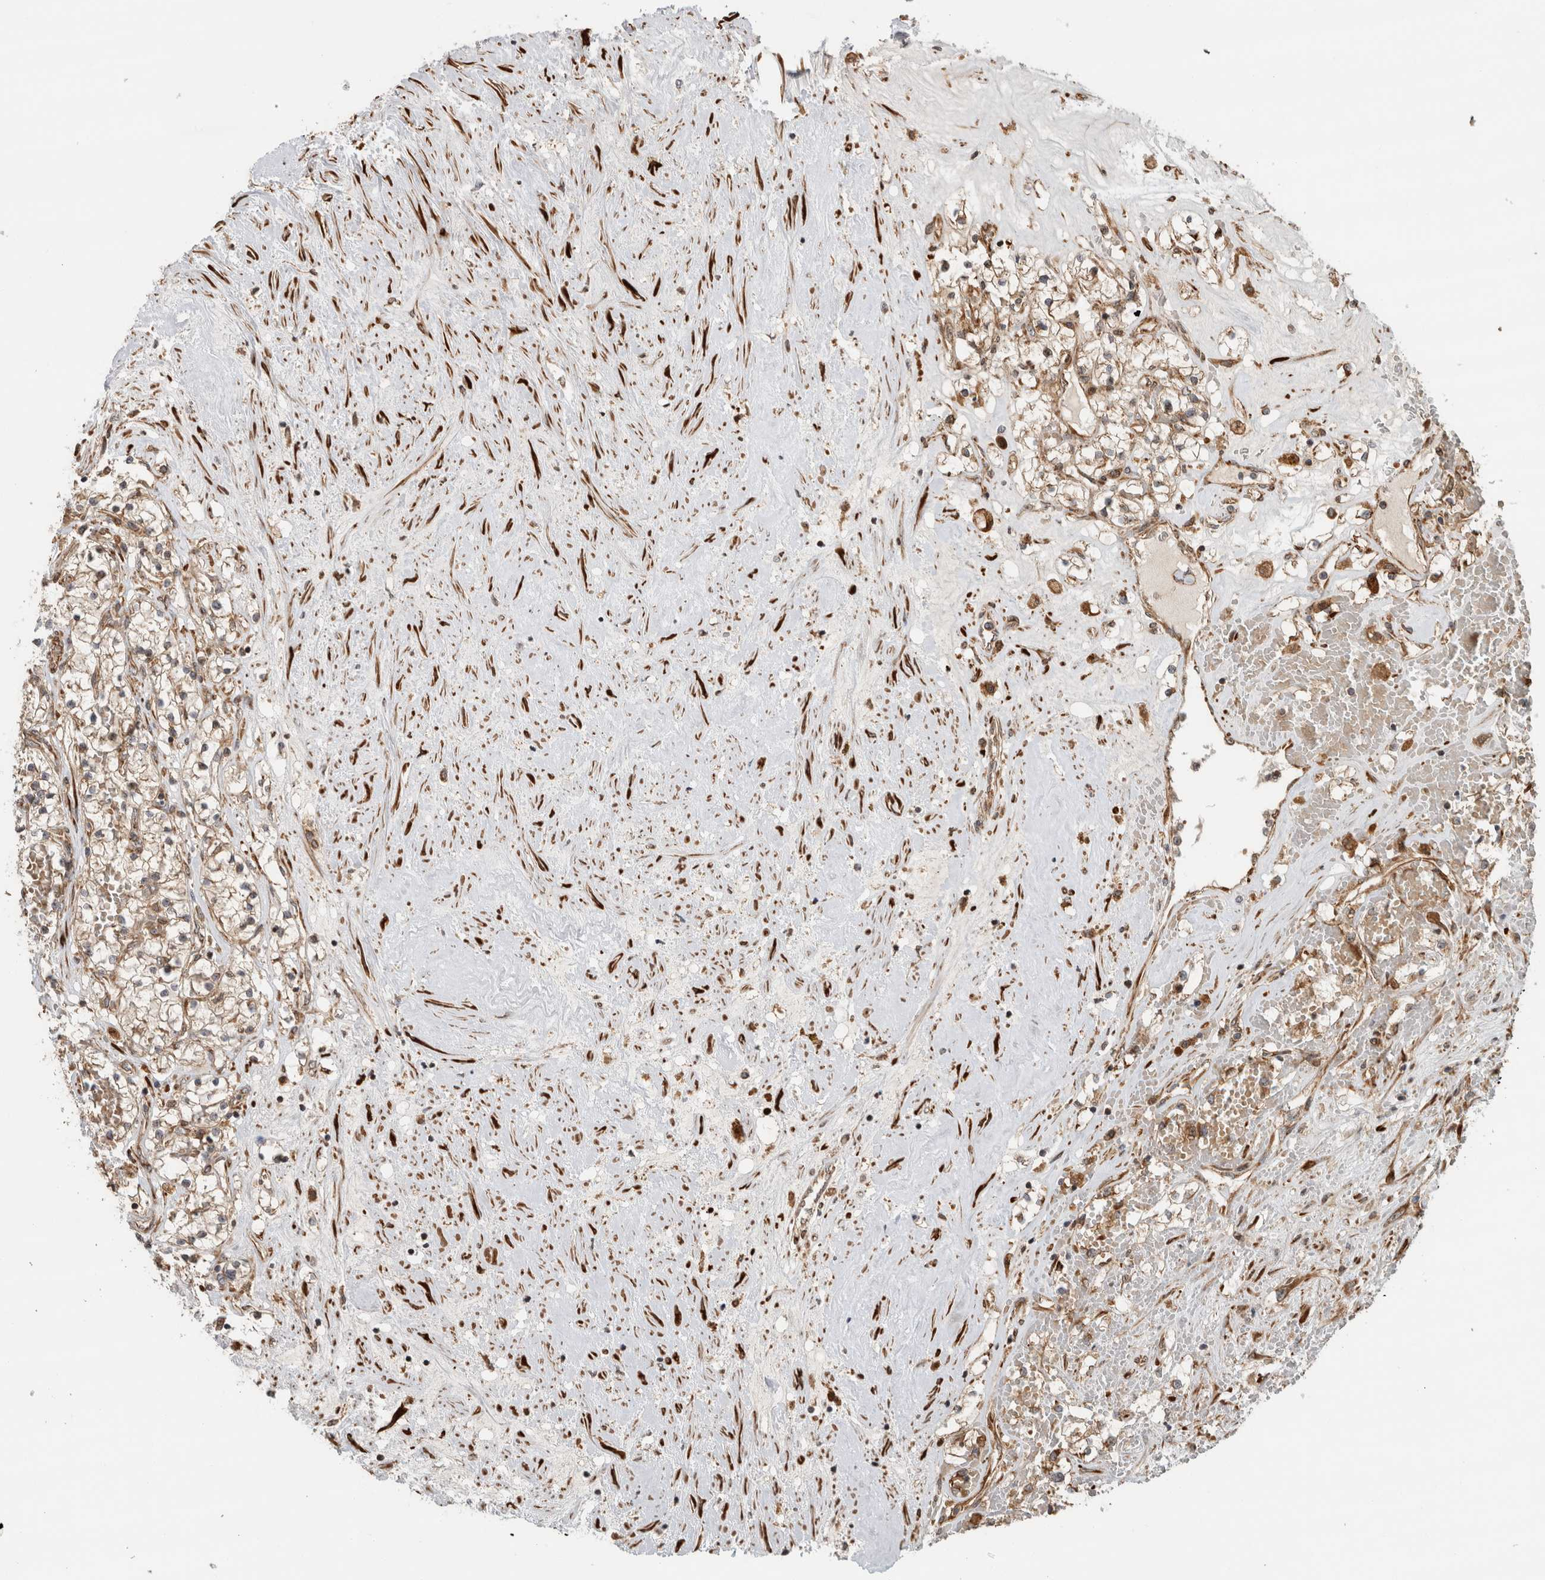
{"staining": {"intensity": "moderate", "quantity": ">75%", "location": "cytoplasmic/membranous"}, "tissue": "renal cancer", "cell_type": "Tumor cells", "image_type": "cancer", "snomed": [{"axis": "morphology", "description": "Normal tissue, NOS"}, {"axis": "morphology", "description": "Adenocarcinoma, NOS"}, {"axis": "topography", "description": "Kidney"}], "caption": "This image shows renal adenocarcinoma stained with immunohistochemistry to label a protein in brown. The cytoplasmic/membranous of tumor cells show moderate positivity for the protein. Nuclei are counter-stained blue.", "gene": "TUBD1", "patient": {"sex": "male", "age": 68}}